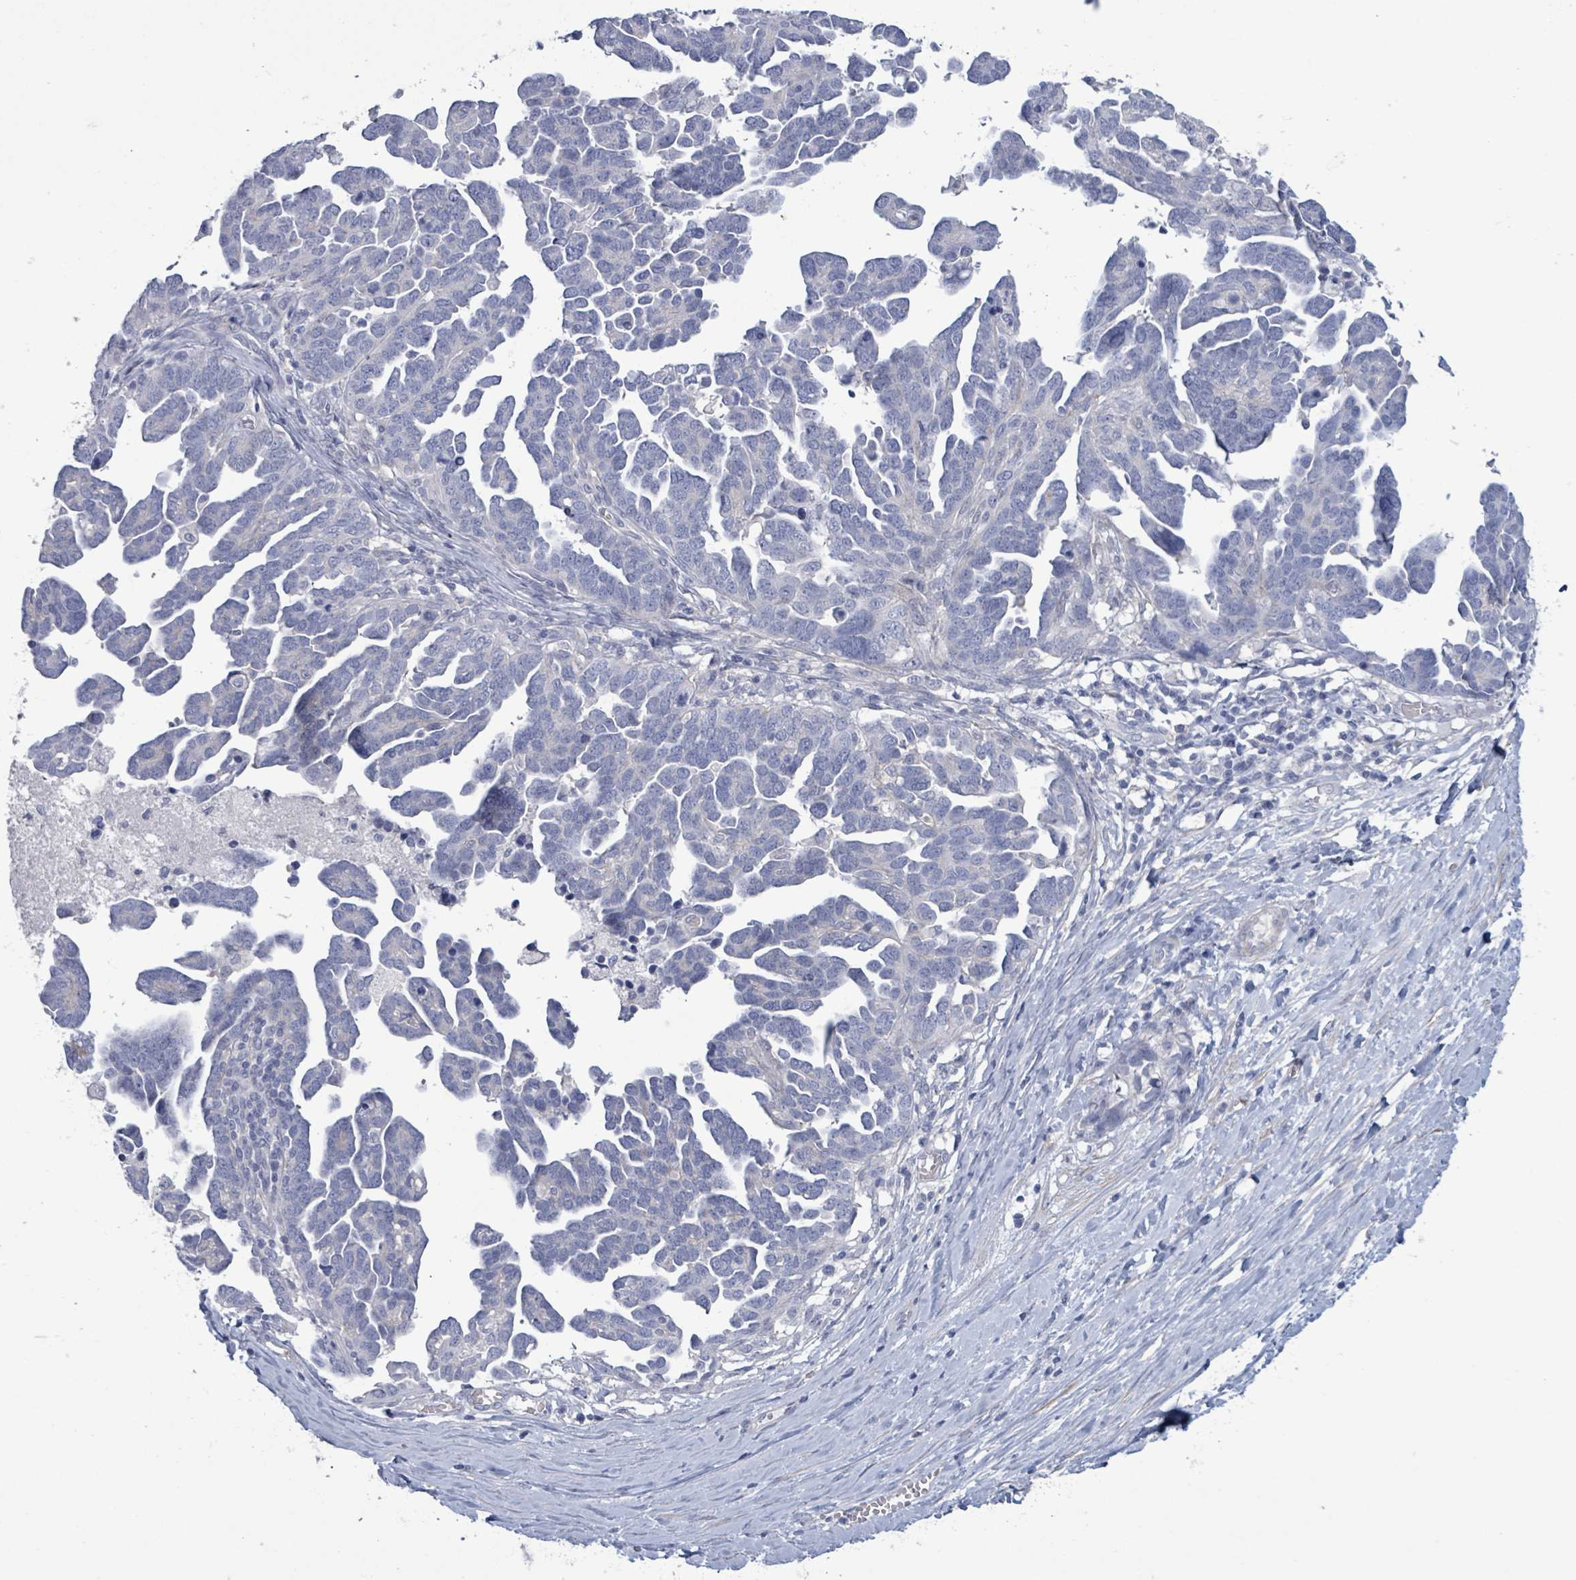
{"staining": {"intensity": "negative", "quantity": "none", "location": "none"}, "tissue": "ovarian cancer", "cell_type": "Tumor cells", "image_type": "cancer", "snomed": [{"axis": "morphology", "description": "Cystadenocarcinoma, serous, NOS"}, {"axis": "topography", "description": "Ovary"}], "caption": "Immunohistochemical staining of ovarian cancer exhibits no significant positivity in tumor cells.", "gene": "PKLR", "patient": {"sex": "female", "age": 54}}